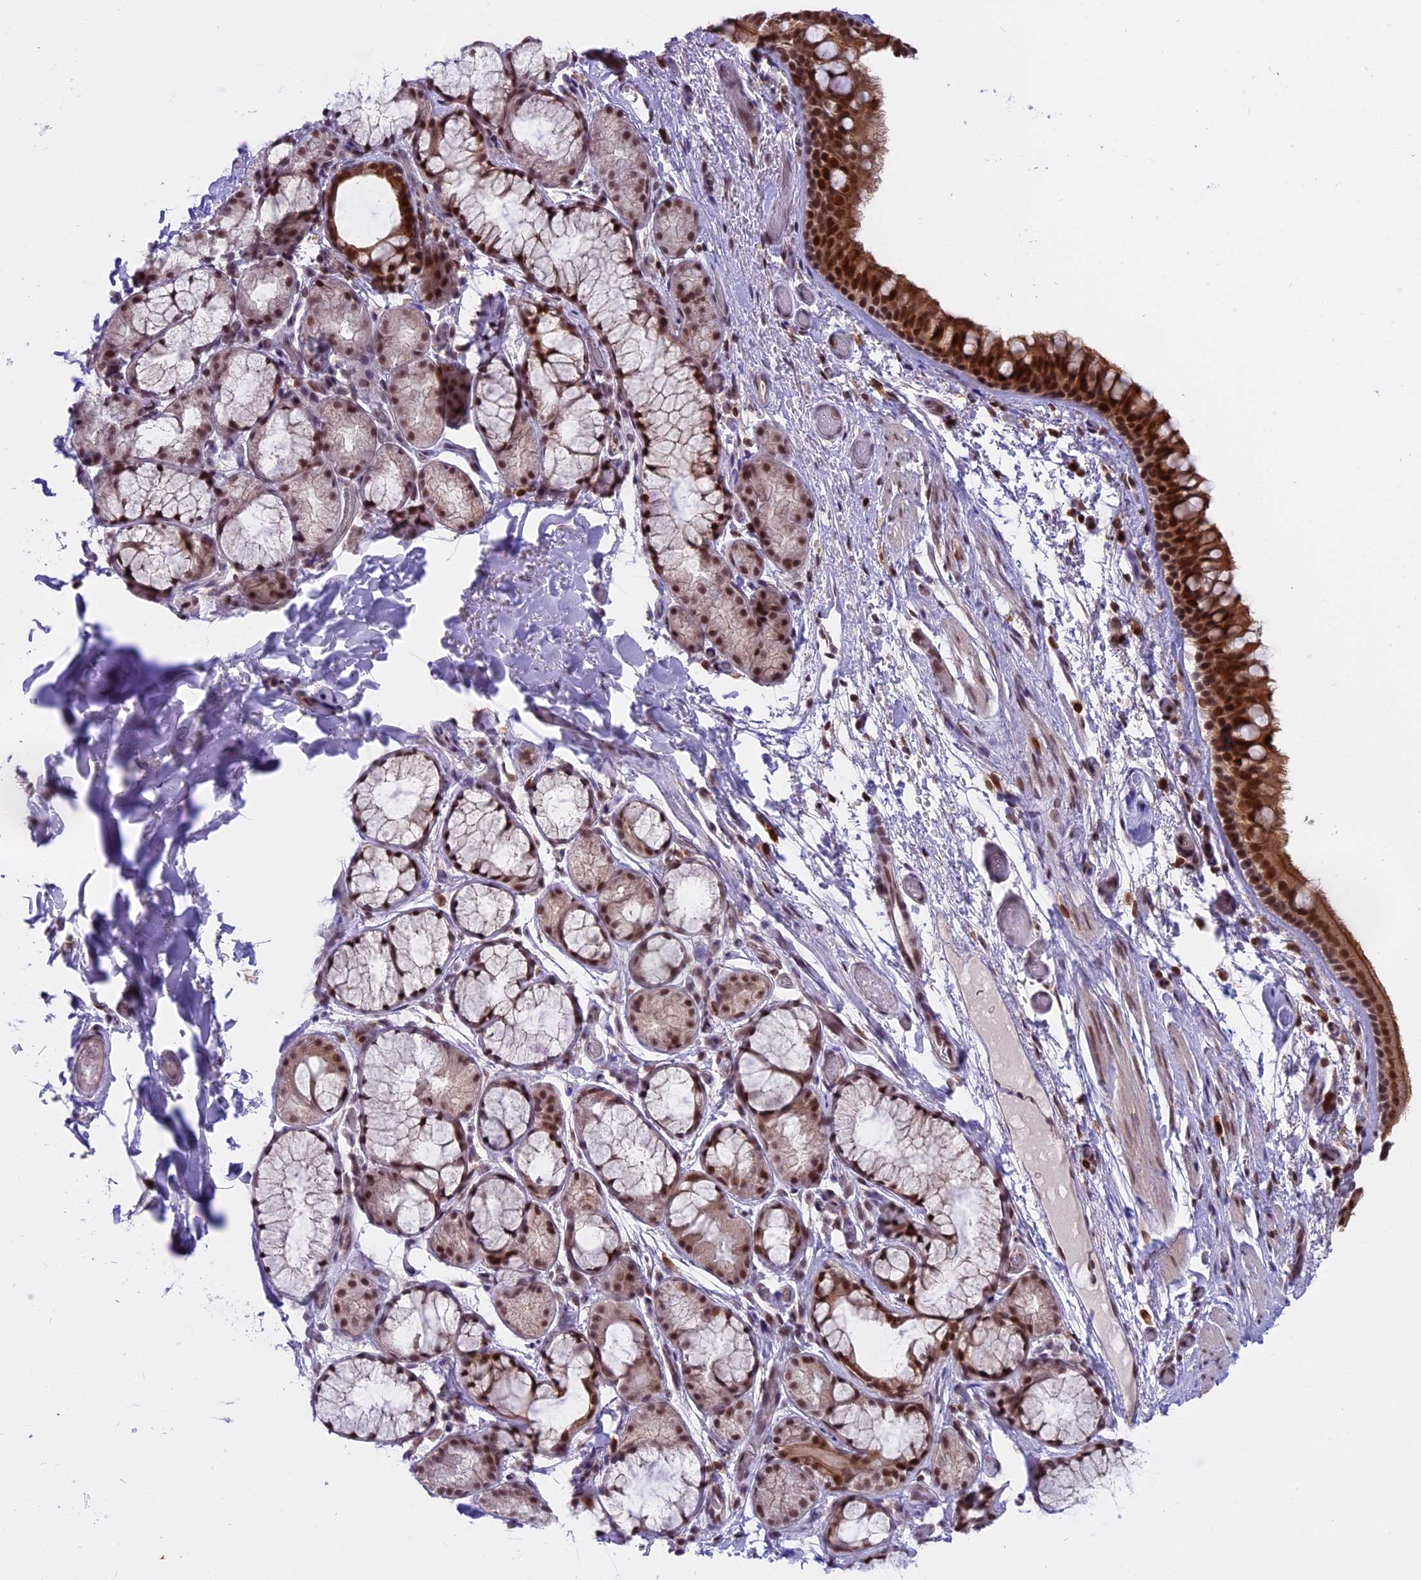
{"staining": {"intensity": "strong", "quantity": ">75%", "location": "cytoplasmic/membranous,nuclear"}, "tissue": "bronchus", "cell_type": "Respiratory epithelial cells", "image_type": "normal", "snomed": [{"axis": "morphology", "description": "Normal tissue, NOS"}, {"axis": "topography", "description": "Bronchus"}], "caption": "IHC photomicrograph of benign bronchus: human bronchus stained using IHC shows high levels of strong protein expression localized specifically in the cytoplasmic/membranous,nuclear of respiratory epithelial cells, appearing as a cytoplasmic/membranous,nuclear brown color.", "gene": "TADA3", "patient": {"sex": "male", "age": 65}}